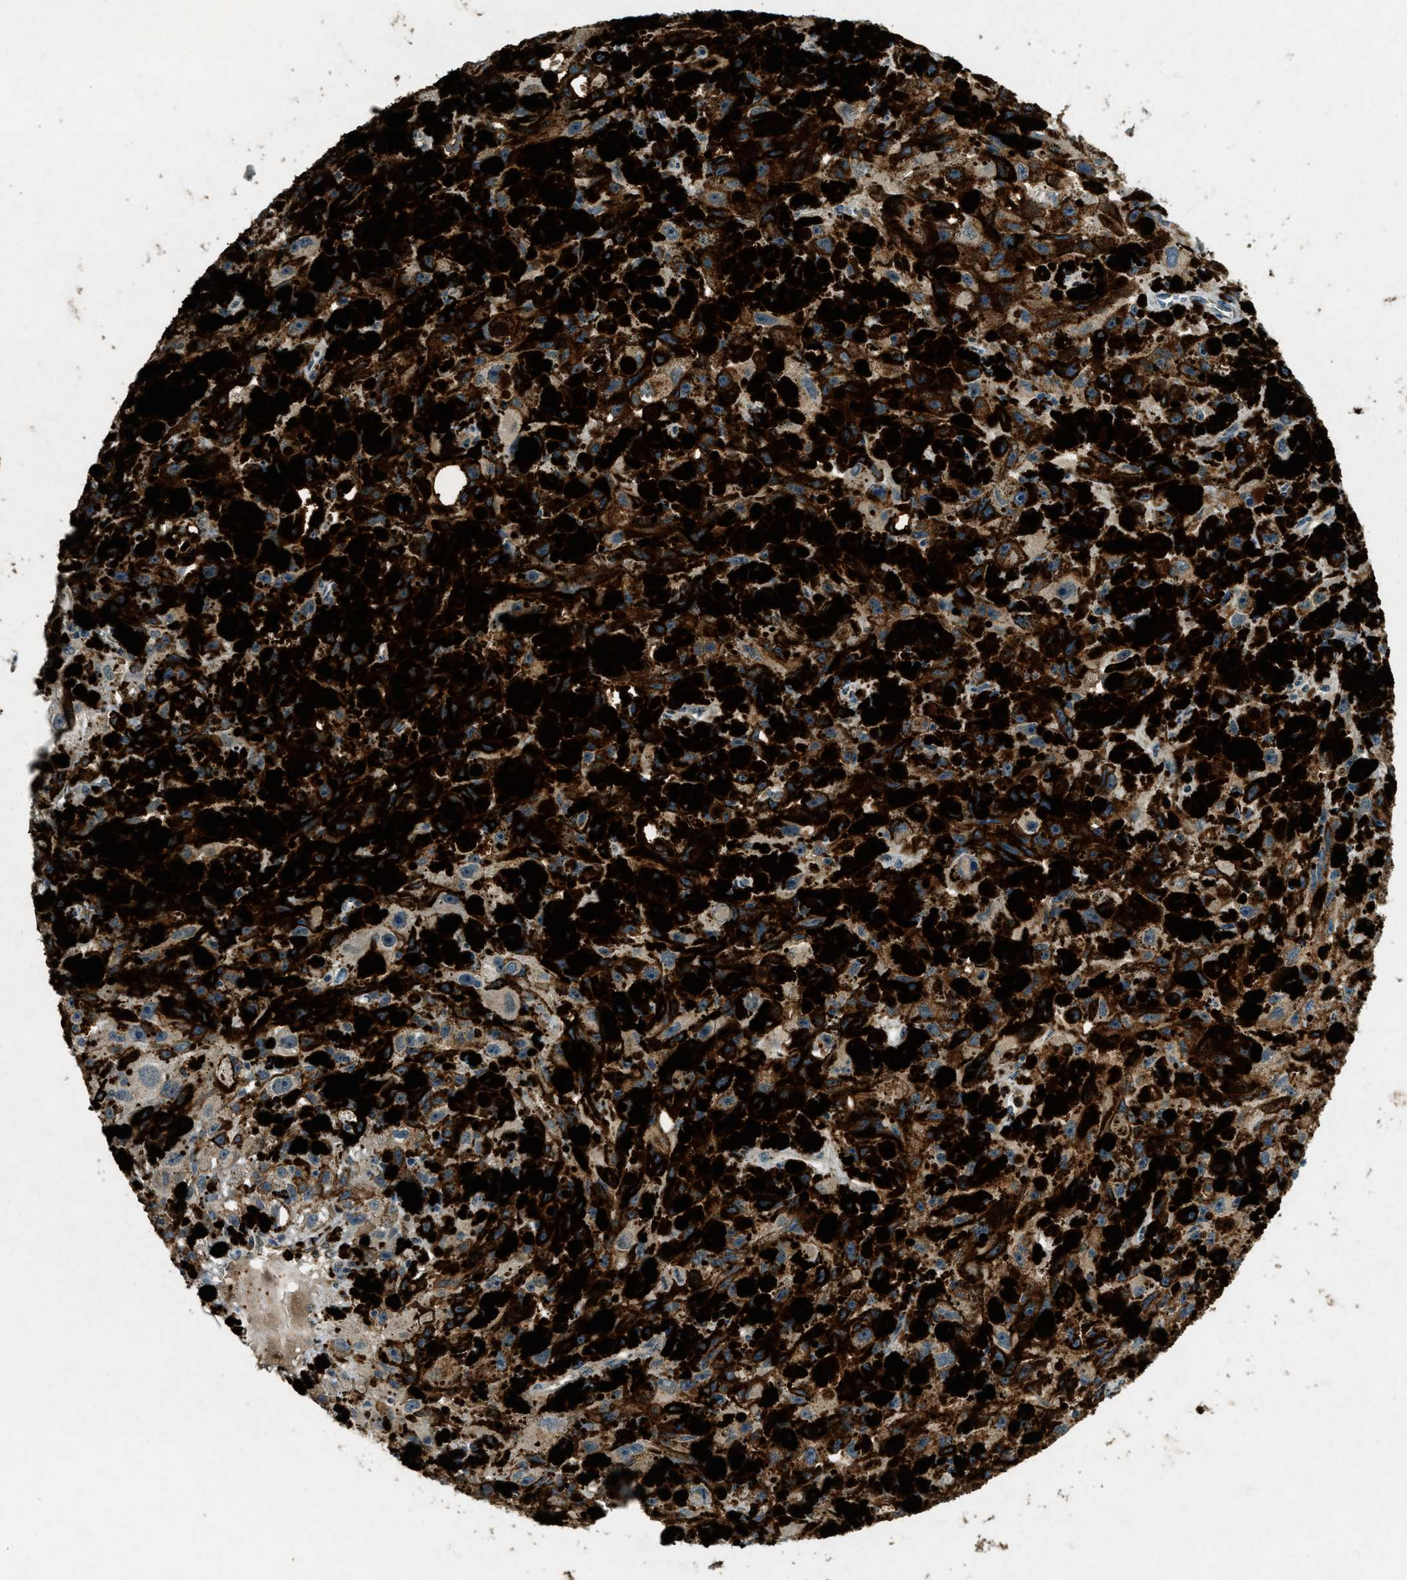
{"staining": {"intensity": "negative", "quantity": "none", "location": "none"}, "tissue": "melanoma", "cell_type": "Tumor cells", "image_type": "cancer", "snomed": [{"axis": "morphology", "description": "Malignant melanoma, NOS"}, {"axis": "topography", "description": "Skin"}], "caption": "Malignant melanoma was stained to show a protein in brown. There is no significant positivity in tumor cells.", "gene": "RAB3D", "patient": {"sex": "female", "age": 104}}